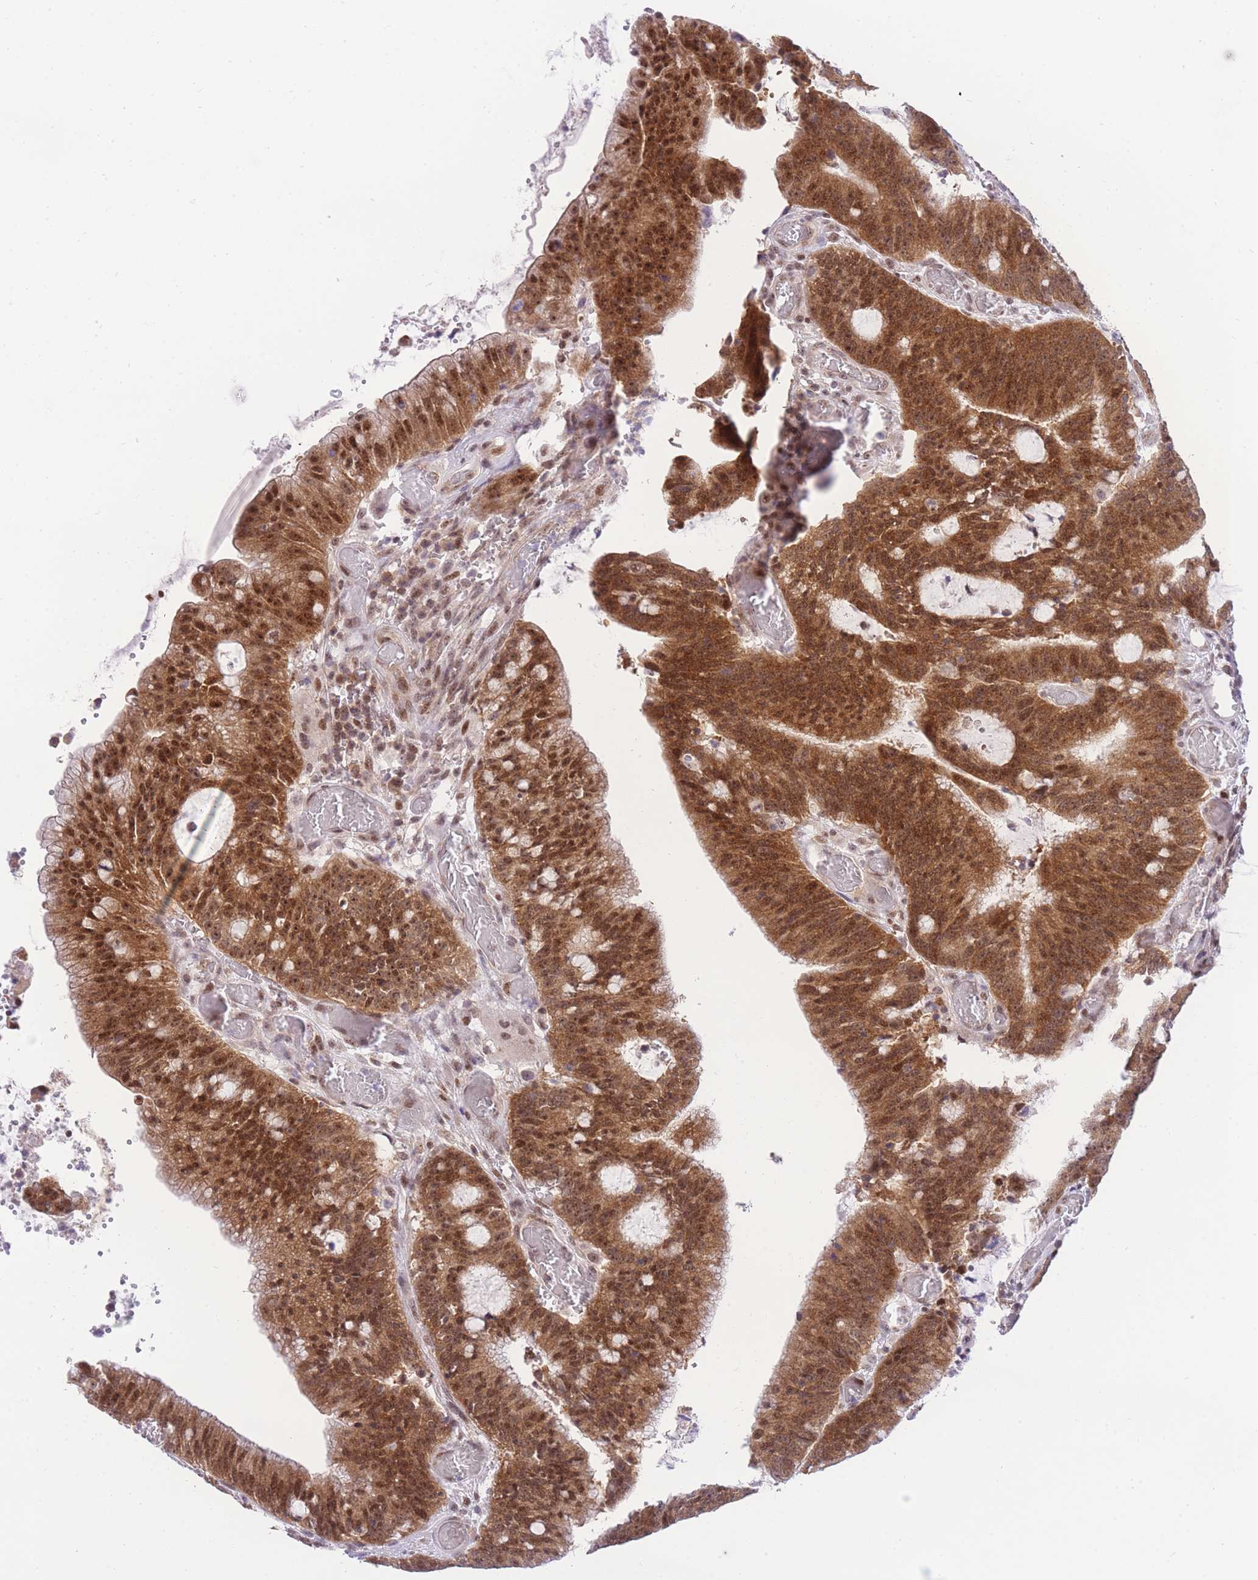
{"staining": {"intensity": "moderate", "quantity": ">75%", "location": "cytoplasmic/membranous,nuclear"}, "tissue": "colorectal cancer", "cell_type": "Tumor cells", "image_type": "cancer", "snomed": [{"axis": "morphology", "description": "Adenocarcinoma, NOS"}, {"axis": "topography", "description": "Rectum"}], "caption": "About >75% of tumor cells in colorectal cancer reveal moderate cytoplasmic/membranous and nuclear protein expression as visualized by brown immunohistochemical staining.", "gene": "STK39", "patient": {"sex": "female", "age": 77}}